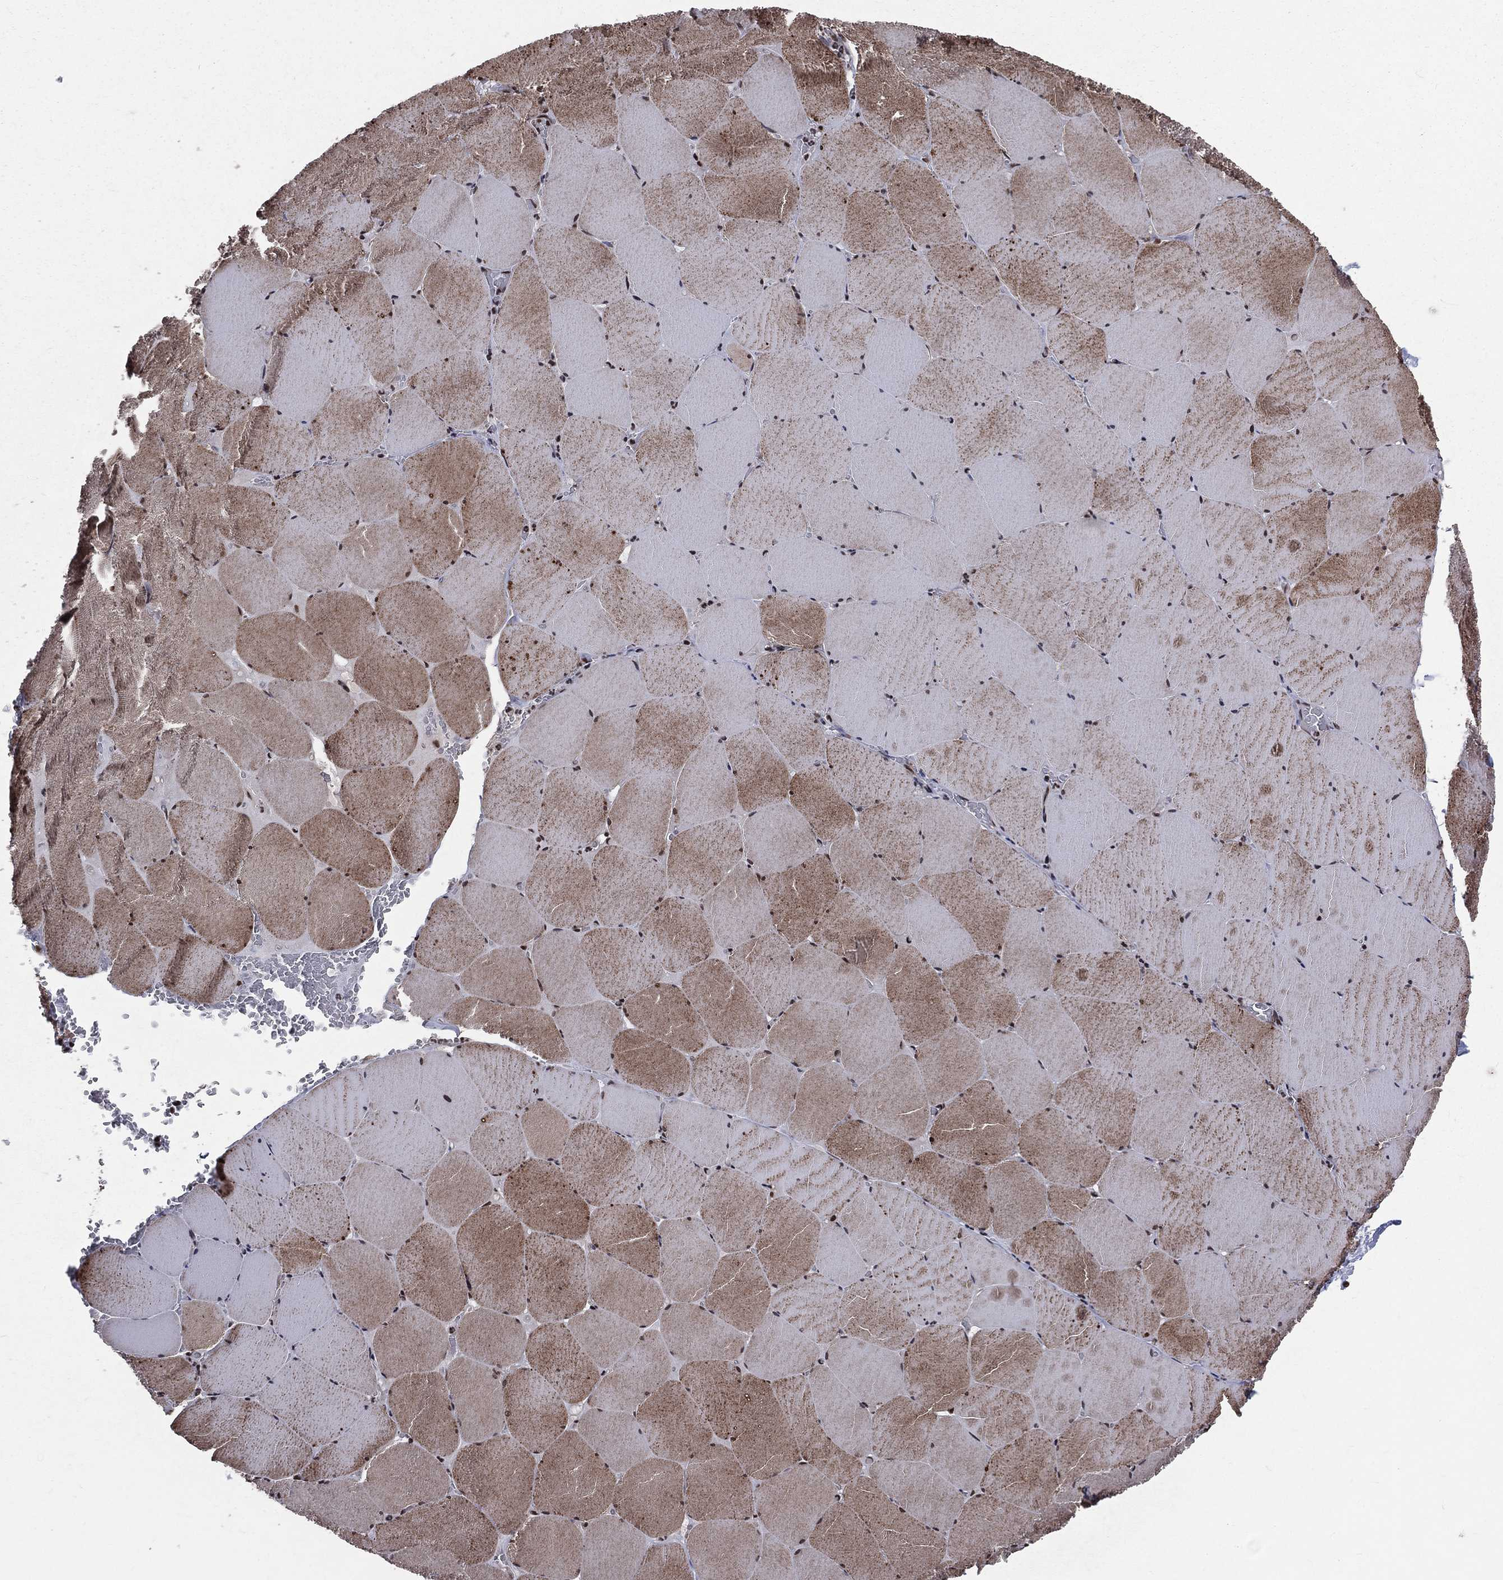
{"staining": {"intensity": "weak", "quantity": "25%-75%", "location": "cytoplasmic/membranous"}, "tissue": "skeletal muscle", "cell_type": "Myocytes", "image_type": "normal", "snomed": [{"axis": "morphology", "description": "Normal tissue, NOS"}, {"axis": "morphology", "description": "Malignant melanoma, Metastatic site"}, {"axis": "topography", "description": "Skeletal muscle"}], "caption": "Weak cytoplasmic/membranous protein staining is present in approximately 25%-75% of myocytes in skeletal muscle.", "gene": "SMC3", "patient": {"sex": "male", "age": 50}}